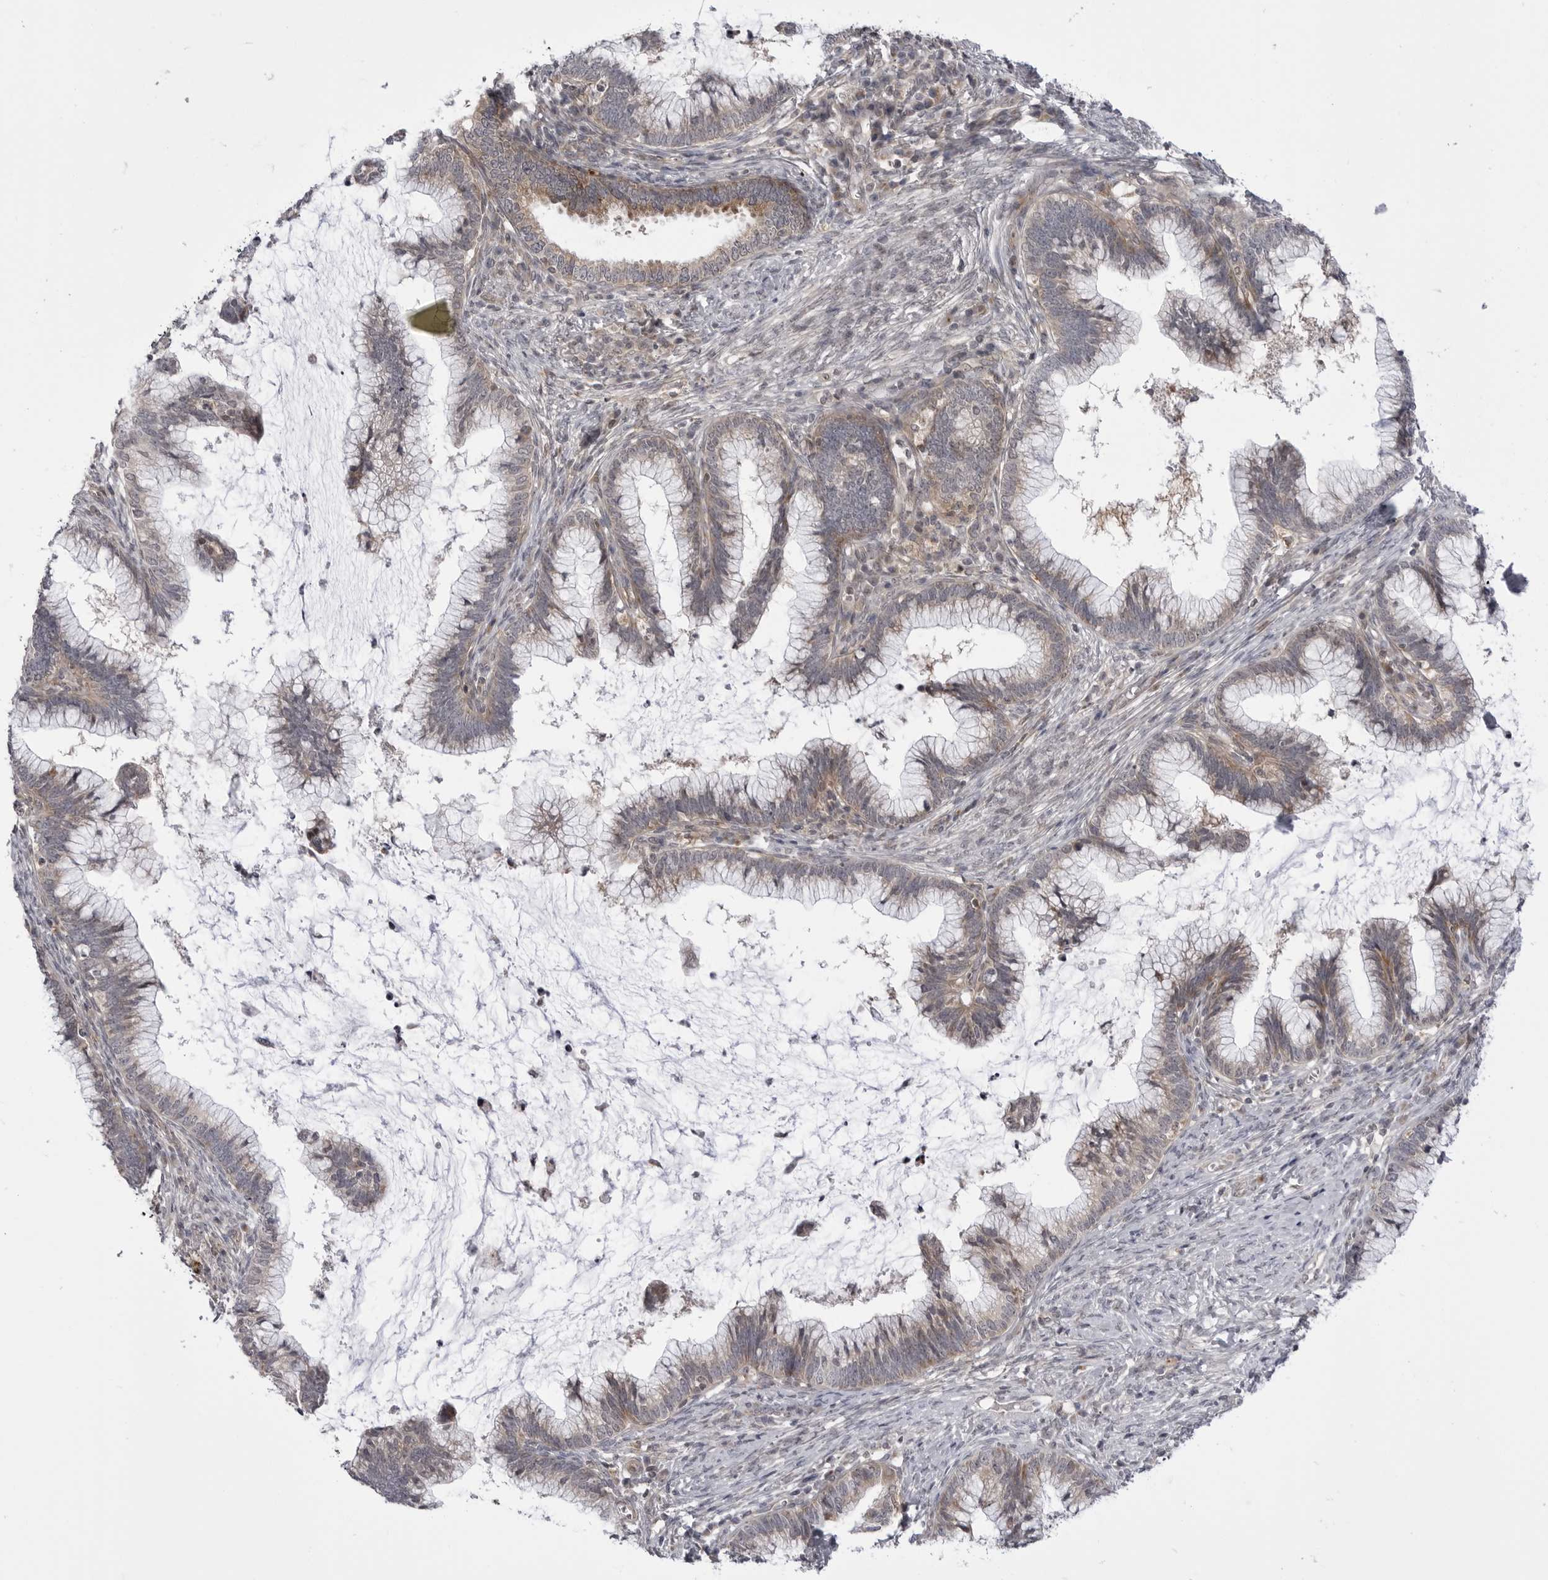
{"staining": {"intensity": "weak", "quantity": "<25%", "location": "cytoplasmic/membranous"}, "tissue": "cervical cancer", "cell_type": "Tumor cells", "image_type": "cancer", "snomed": [{"axis": "morphology", "description": "Adenocarcinoma, NOS"}, {"axis": "topography", "description": "Cervix"}], "caption": "Immunohistochemistry histopathology image of human cervical cancer (adenocarcinoma) stained for a protein (brown), which displays no staining in tumor cells.", "gene": "CCDC18", "patient": {"sex": "female", "age": 36}}